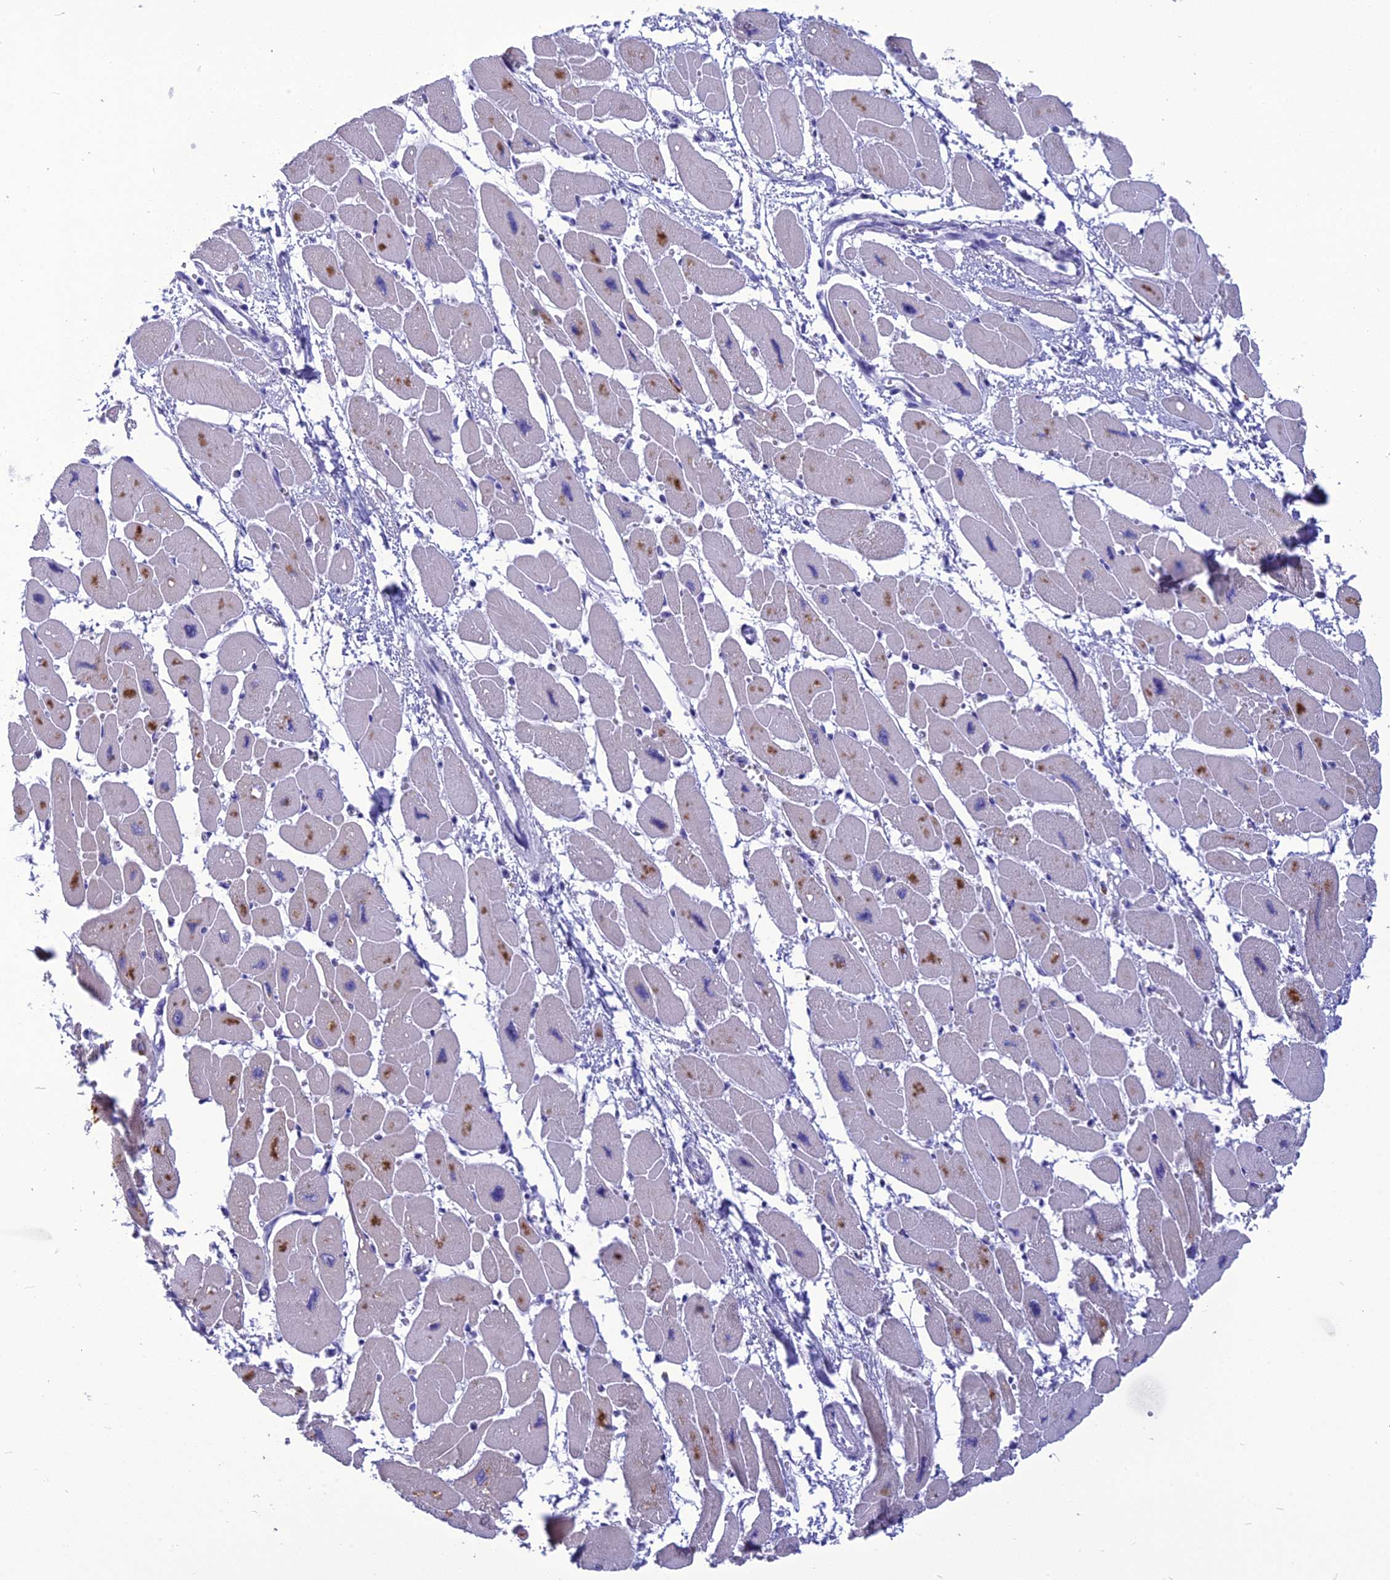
{"staining": {"intensity": "weak", "quantity": "<25%", "location": "cytoplasmic/membranous"}, "tissue": "heart muscle", "cell_type": "Cardiomyocytes", "image_type": "normal", "snomed": [{"axis": "morphology", "description": "Normal tissue, NOS"}, {"axis": "topography", "description": "Heart"}], "caption": "DAB (3,3'-diaminobenzidine) immunohistochemical staining of benign human heart muscle shows no significant staining in cardiomyocytes.", "gene": "BBS2", "patient": {"sex": "female", "age": 54}}